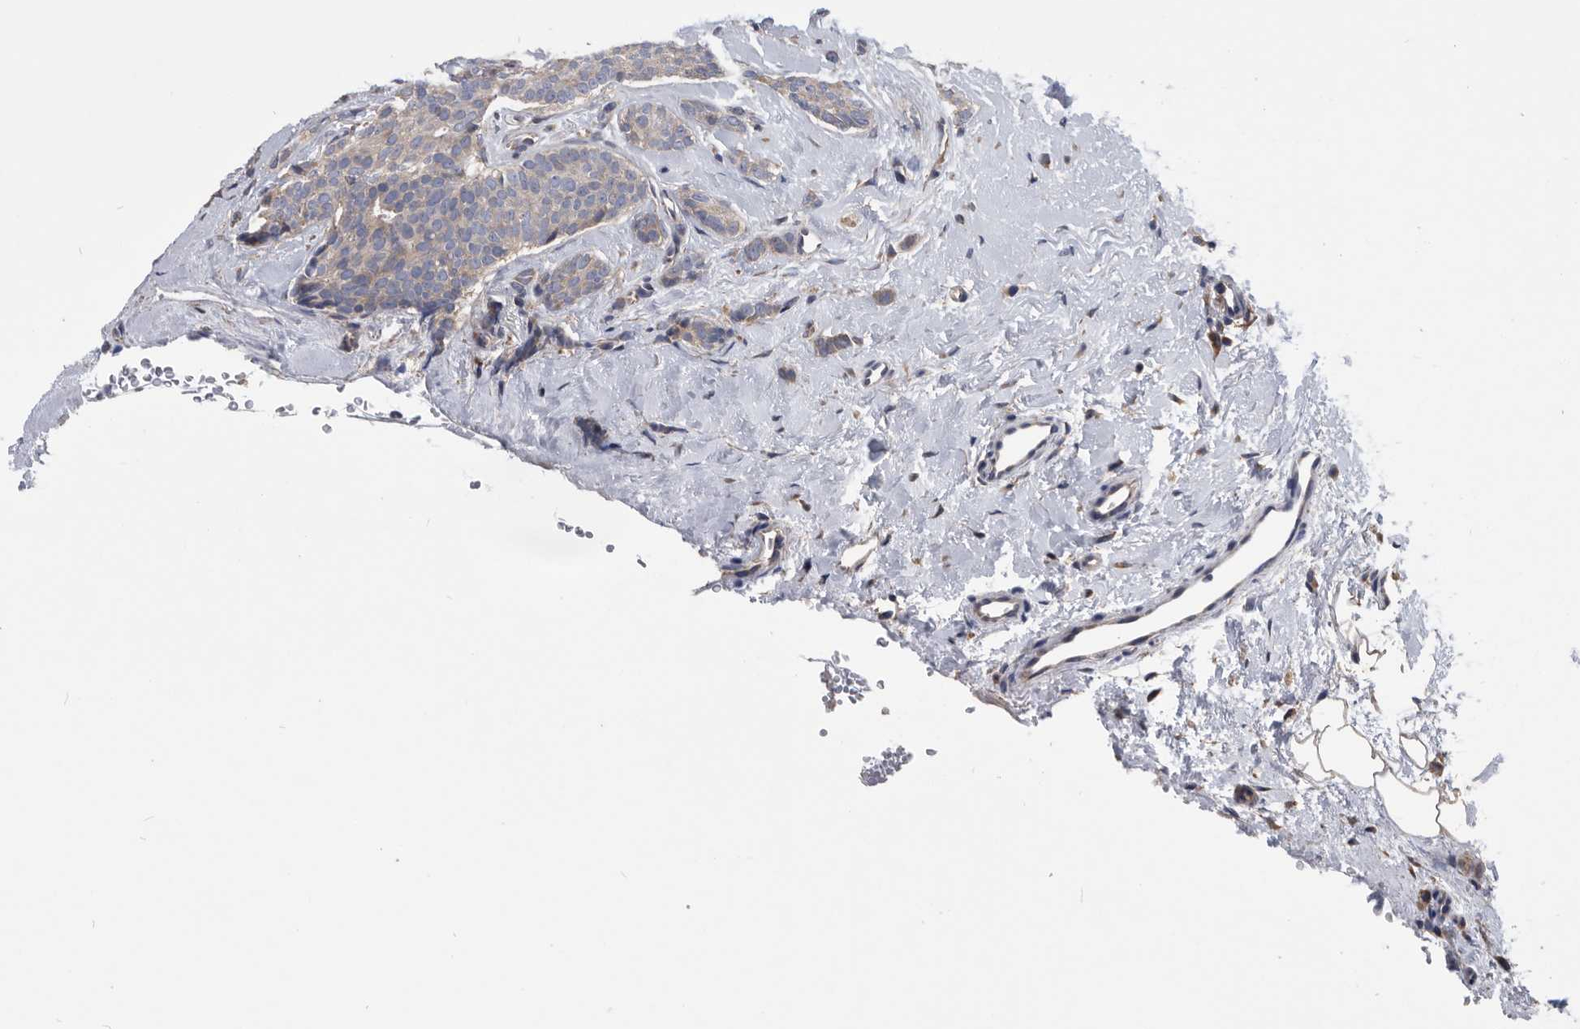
{"staining": {"intensity": "weak", "quantity": "<25%", "location": "cytoplasmic/membranous"}, "tissue": "breast cancer", "cell_type": "Tumor cells", "image_type": "cancer", "snomed": [{"axis": "morphology", "description": "Lobular carcinoma"}, {"axis": "topography", "description": "Skin"}, {"axis": "topography", "description": "Breast"}], "caption": "IHC photomicrograph of breast cancer stained for a protein (brown), which demonstrates no staining in tumor cells.", "gene": "NRBP1", "patient": {"sex": "female", "age": 46}}